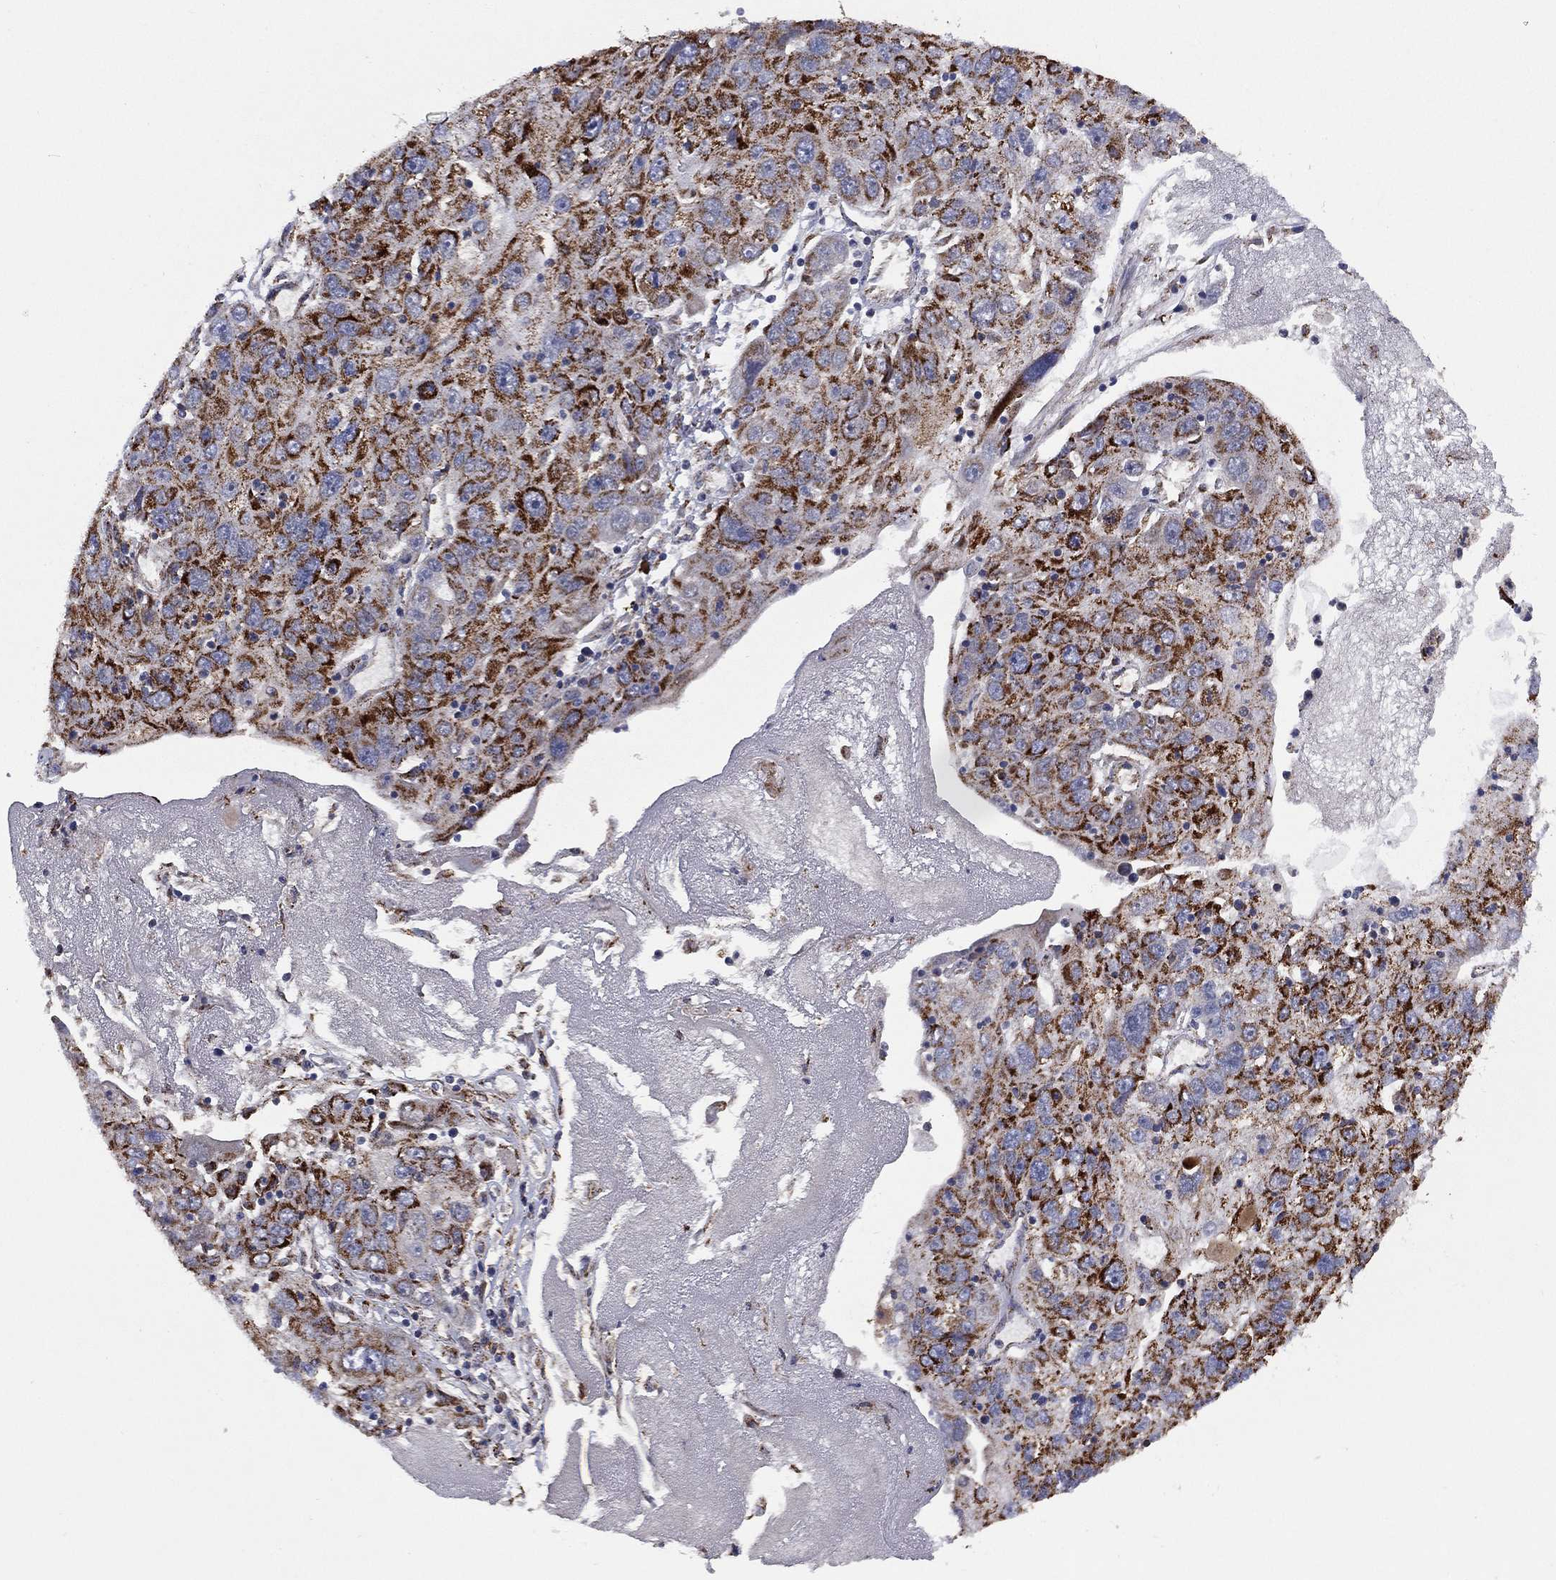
{"staining": {"intensity": "strong", "quantity": ">75%", "location": "cytoplasmic/membranous"}, "tissue": "stomach cancer", "cell_type": "Tumor cells", "image_type": "cancer", "snomed": [{"axis": "morphology", "description": "Adenocarcinoma, NOS"}, {"axis": "topography", "description": "Stomach"}], "caption": "A photomicrograph showing strong cytoplasmic/membranous positivity in about >75% of tumor cells in stomach cancer, as visualized by brown immunohistochemical staining.", "gene": "PPP2R5A", "patient": {"sex": "male", "age": 56}}